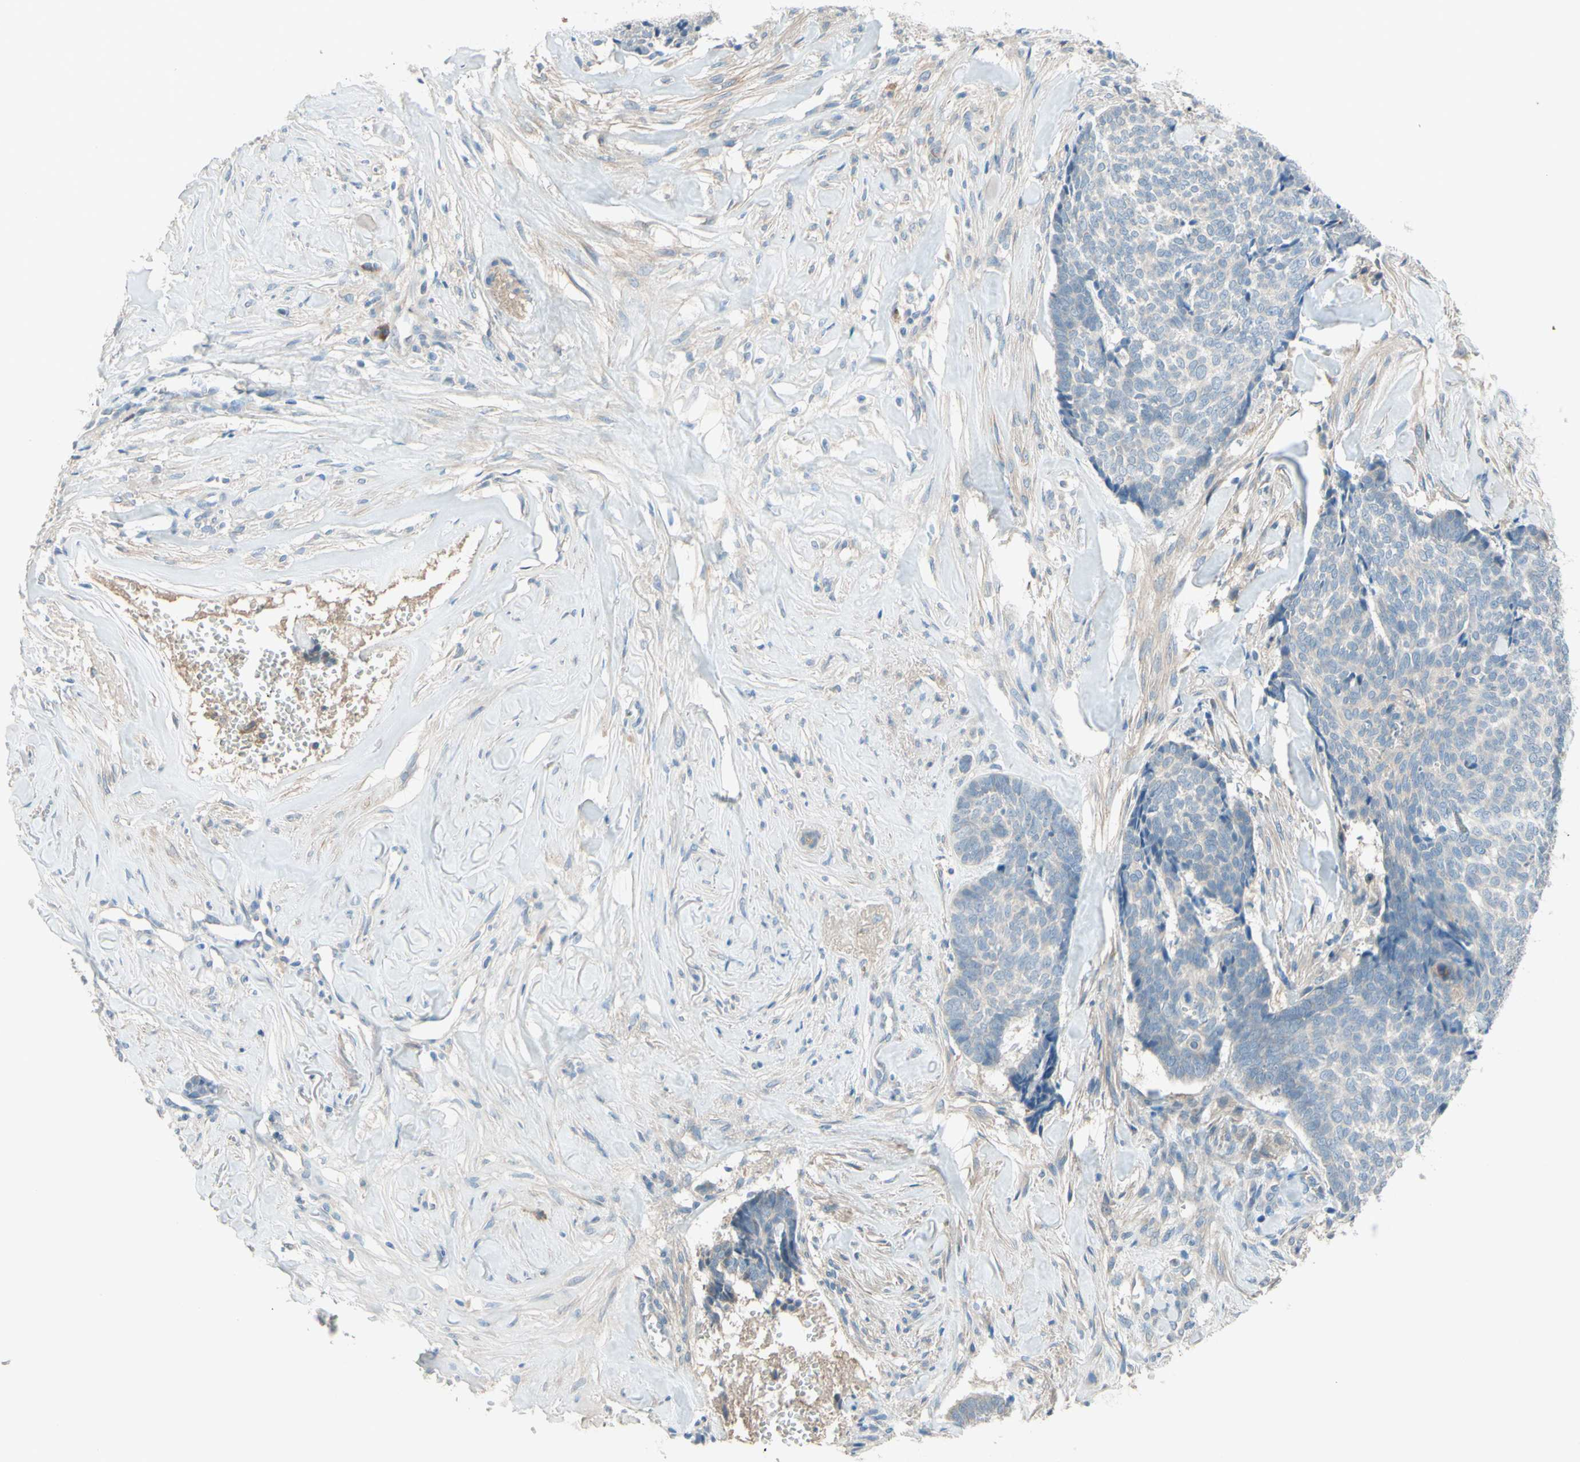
{"staining": {"intensity": "negative", "quantity": "none", "location": "none"}, "tissue": "skin cancer", "cell_type": "Tumor cells", "image_type": "cancer", "snomed": [{"axis": "morphology", "description": "Basal cell carcinoma"}, {"axis": "topography", "description": "Skin"}], "caption": "Protein analysis of skin cancer displays no significant staining in tumor cells.", "gene": "IL2", "patient": {"sex": "male", "age": 84}}